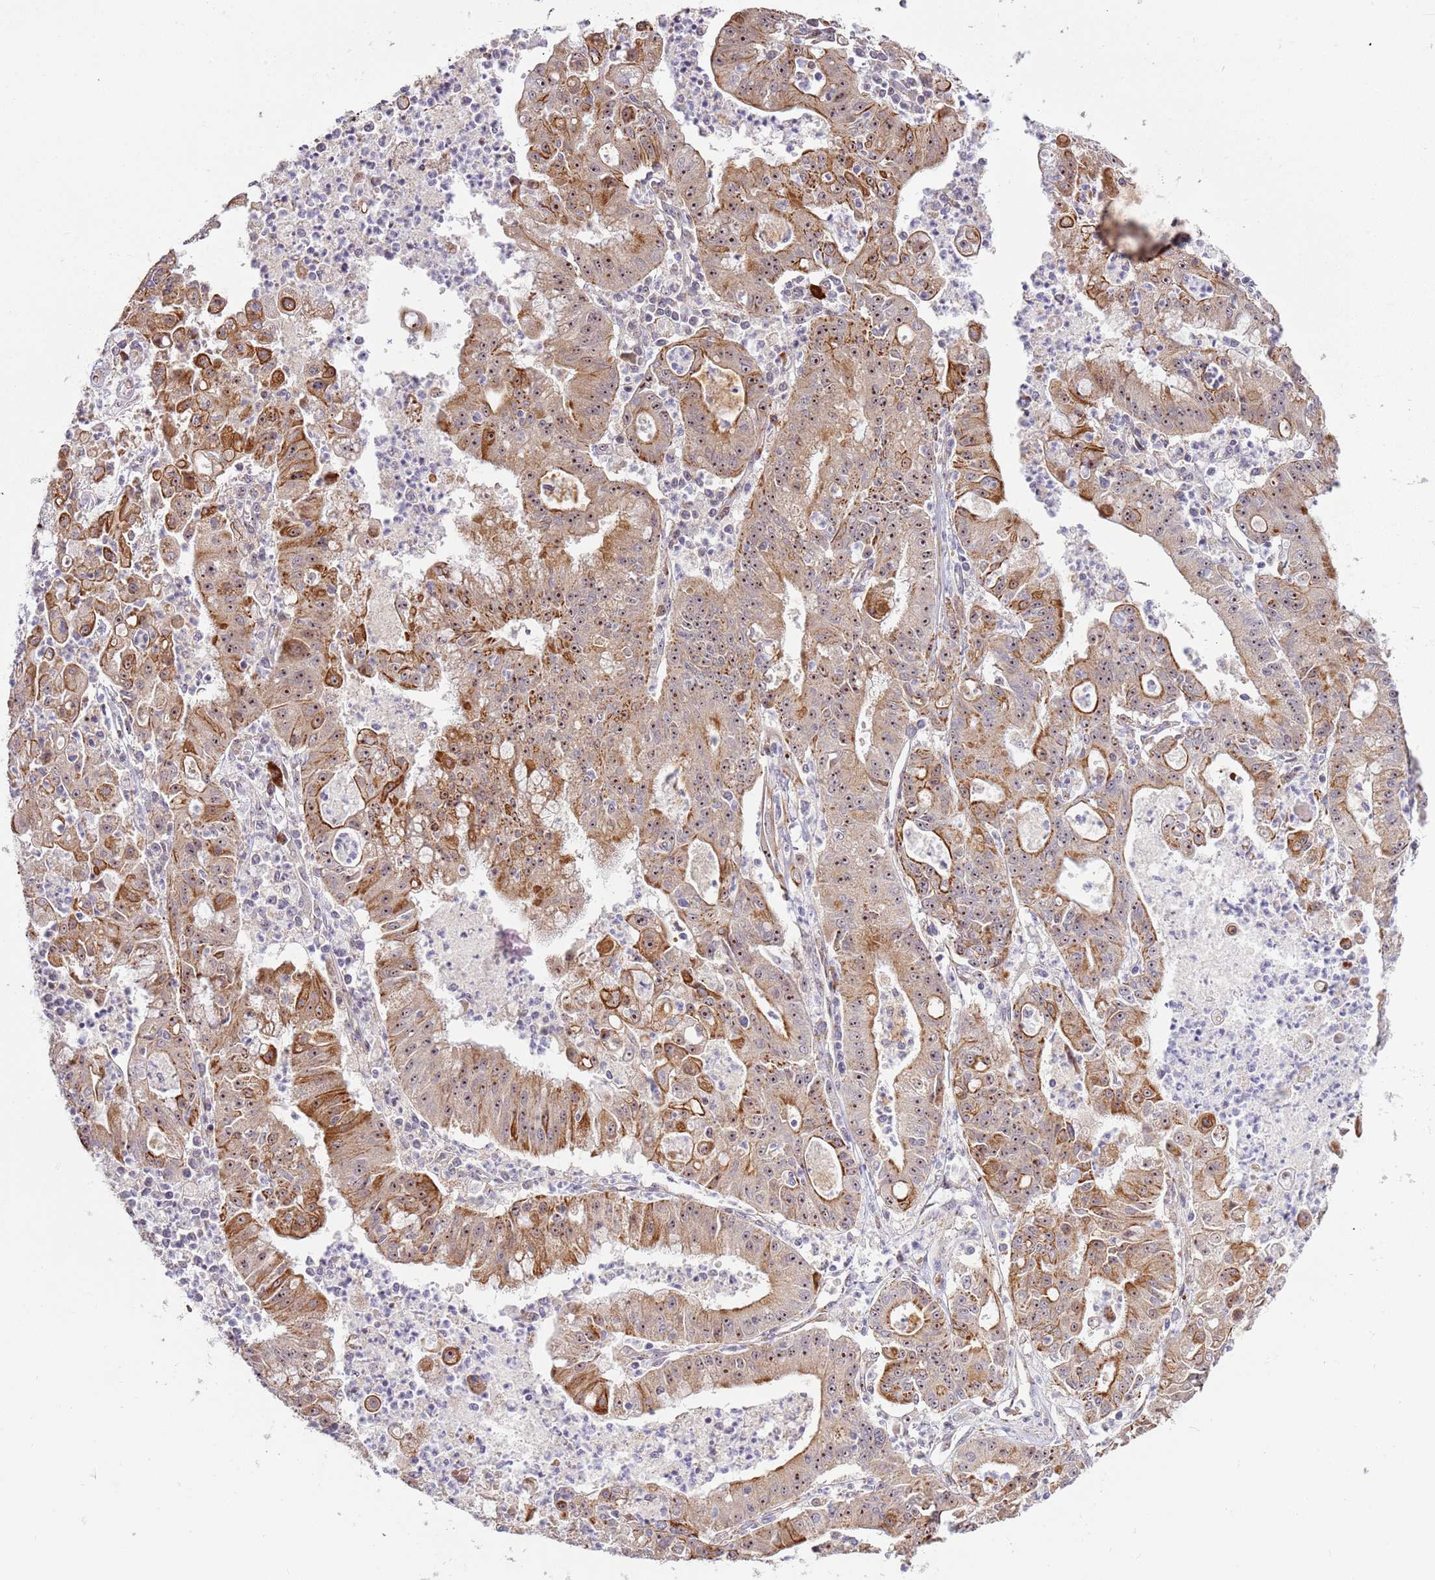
{"staining": {"intensity": "moderate", "quantity": ">75%", "location": "cytoplasmic/membranous,nuclear"}, "tissue": "ovarian cancer", "cell_type": "Tumor cells", "image_type": "cancer", "snomed": [{"axis": "morphology", "description": "Cystadenocarcinoma, mucinous, NOS"}, {"axis": "topography", "description": "Ovary"}], "caption": "Ovarian mucinous cystadenocarcinoma was stained to show a protein in brown. There is medium levels of moderate cytoplasmic/membranous and nuclear staining in approximately >75% of tumor cells. (DAB (3,3'-diaminobenzidine) = brown stain, brightfield microscopy at high magnification).", "gene": "UCMA", "patient": {"sex": "female", "age": 70}}